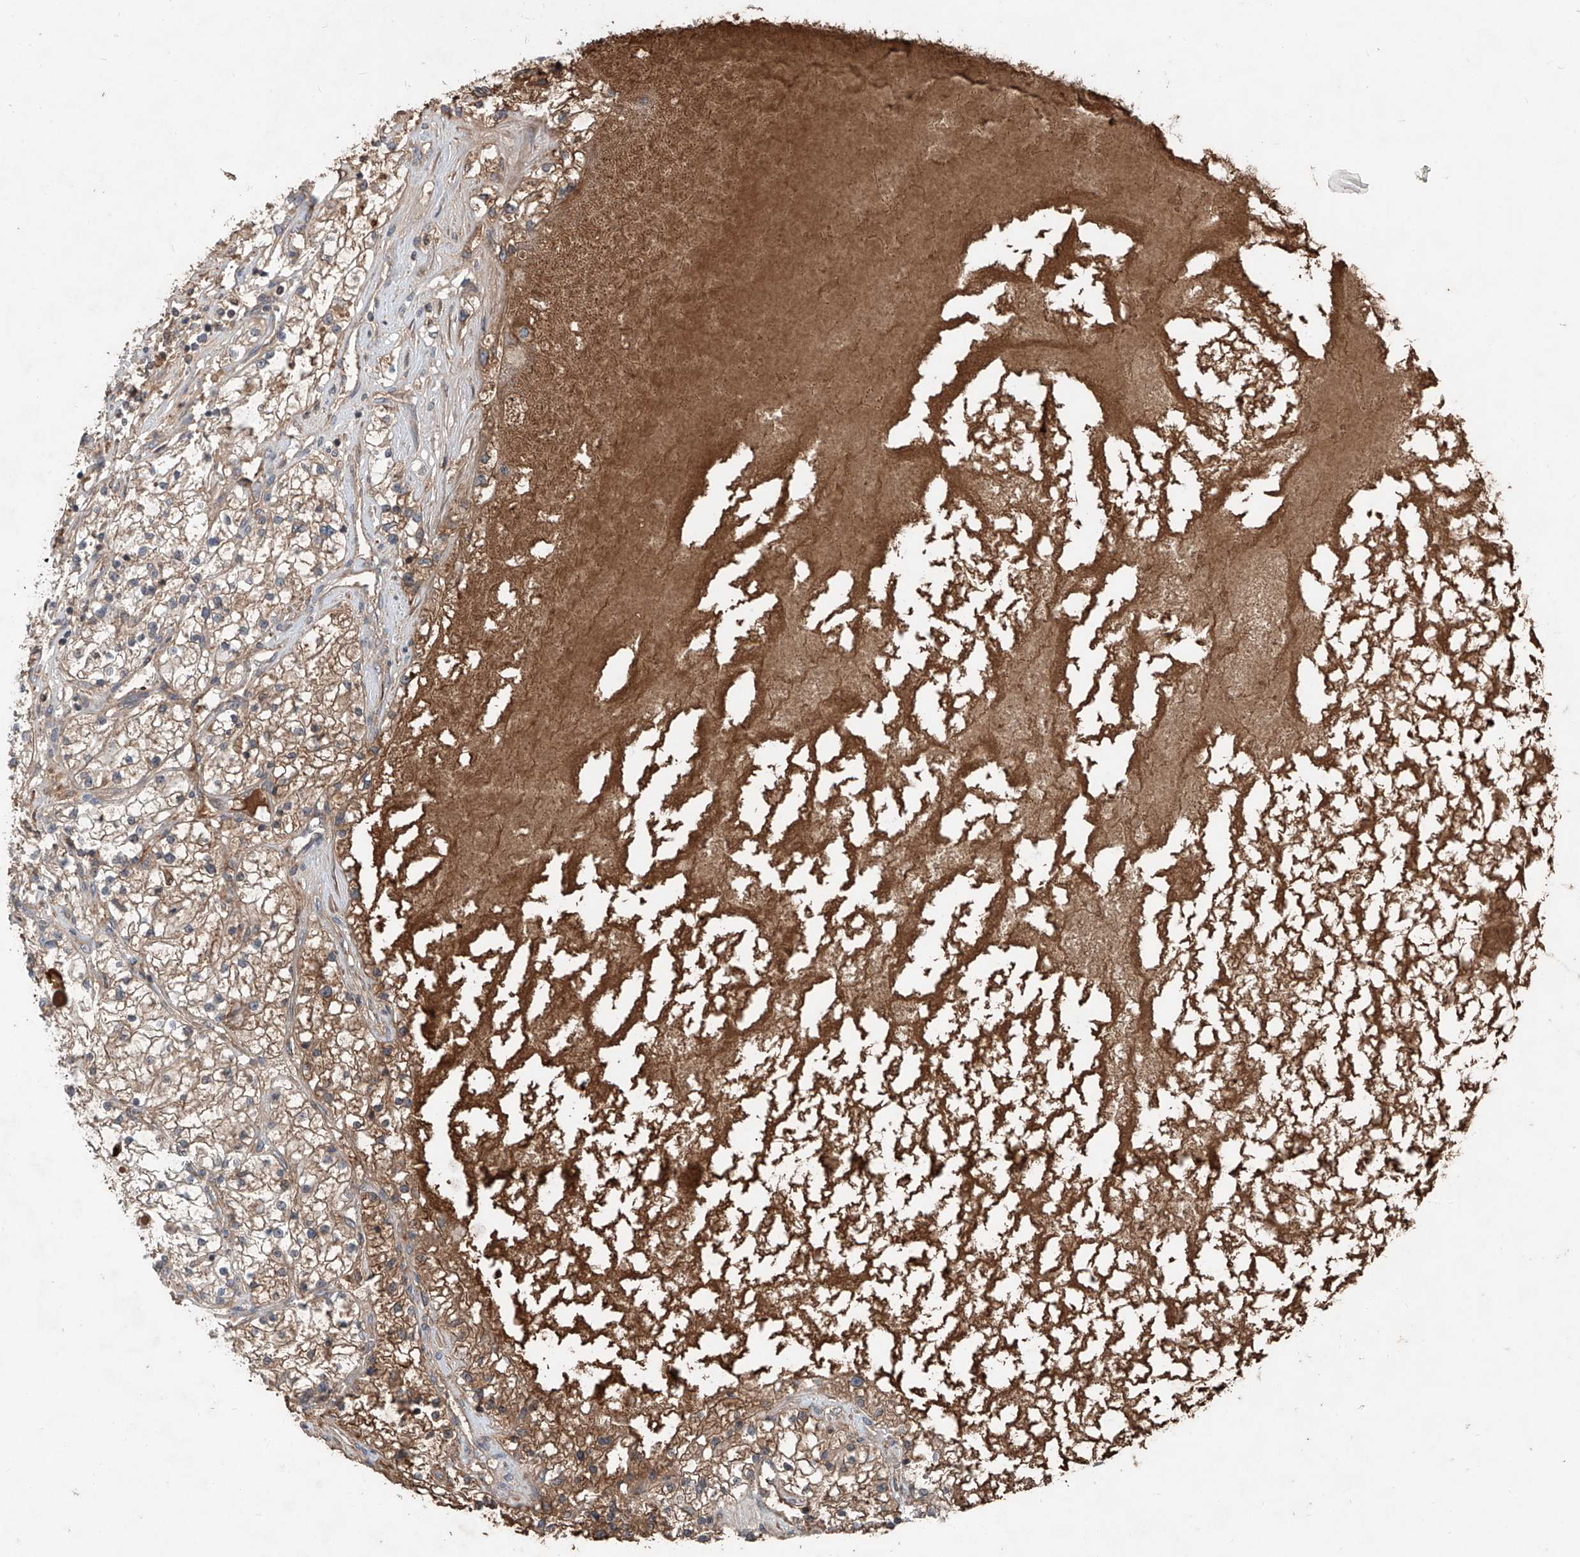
{"staining": {"intensity": "moderate", "quantity": "<25%", "location": "cytoplasmic/membranous"}, "tissue": "renal cancer", "cell_type": "Tumor cells", "image_type": "cancer", "snomed": [{"axis": "morphology", "description": "Normal tissue, NOS"}, {"axis": "morphology", "description": "Adenocarcinoma, NOS"}, {"axis": "topography", "description": "Kidney"}], "caption": "Renal cancer (adenocarcinoma) stained with immunohistochemistry shows moderate cytoplasmic/membranous expression in about <25% of tumor cells.", "gene": "ADAM23", "patient": {"sex": "male", "age": 68}}